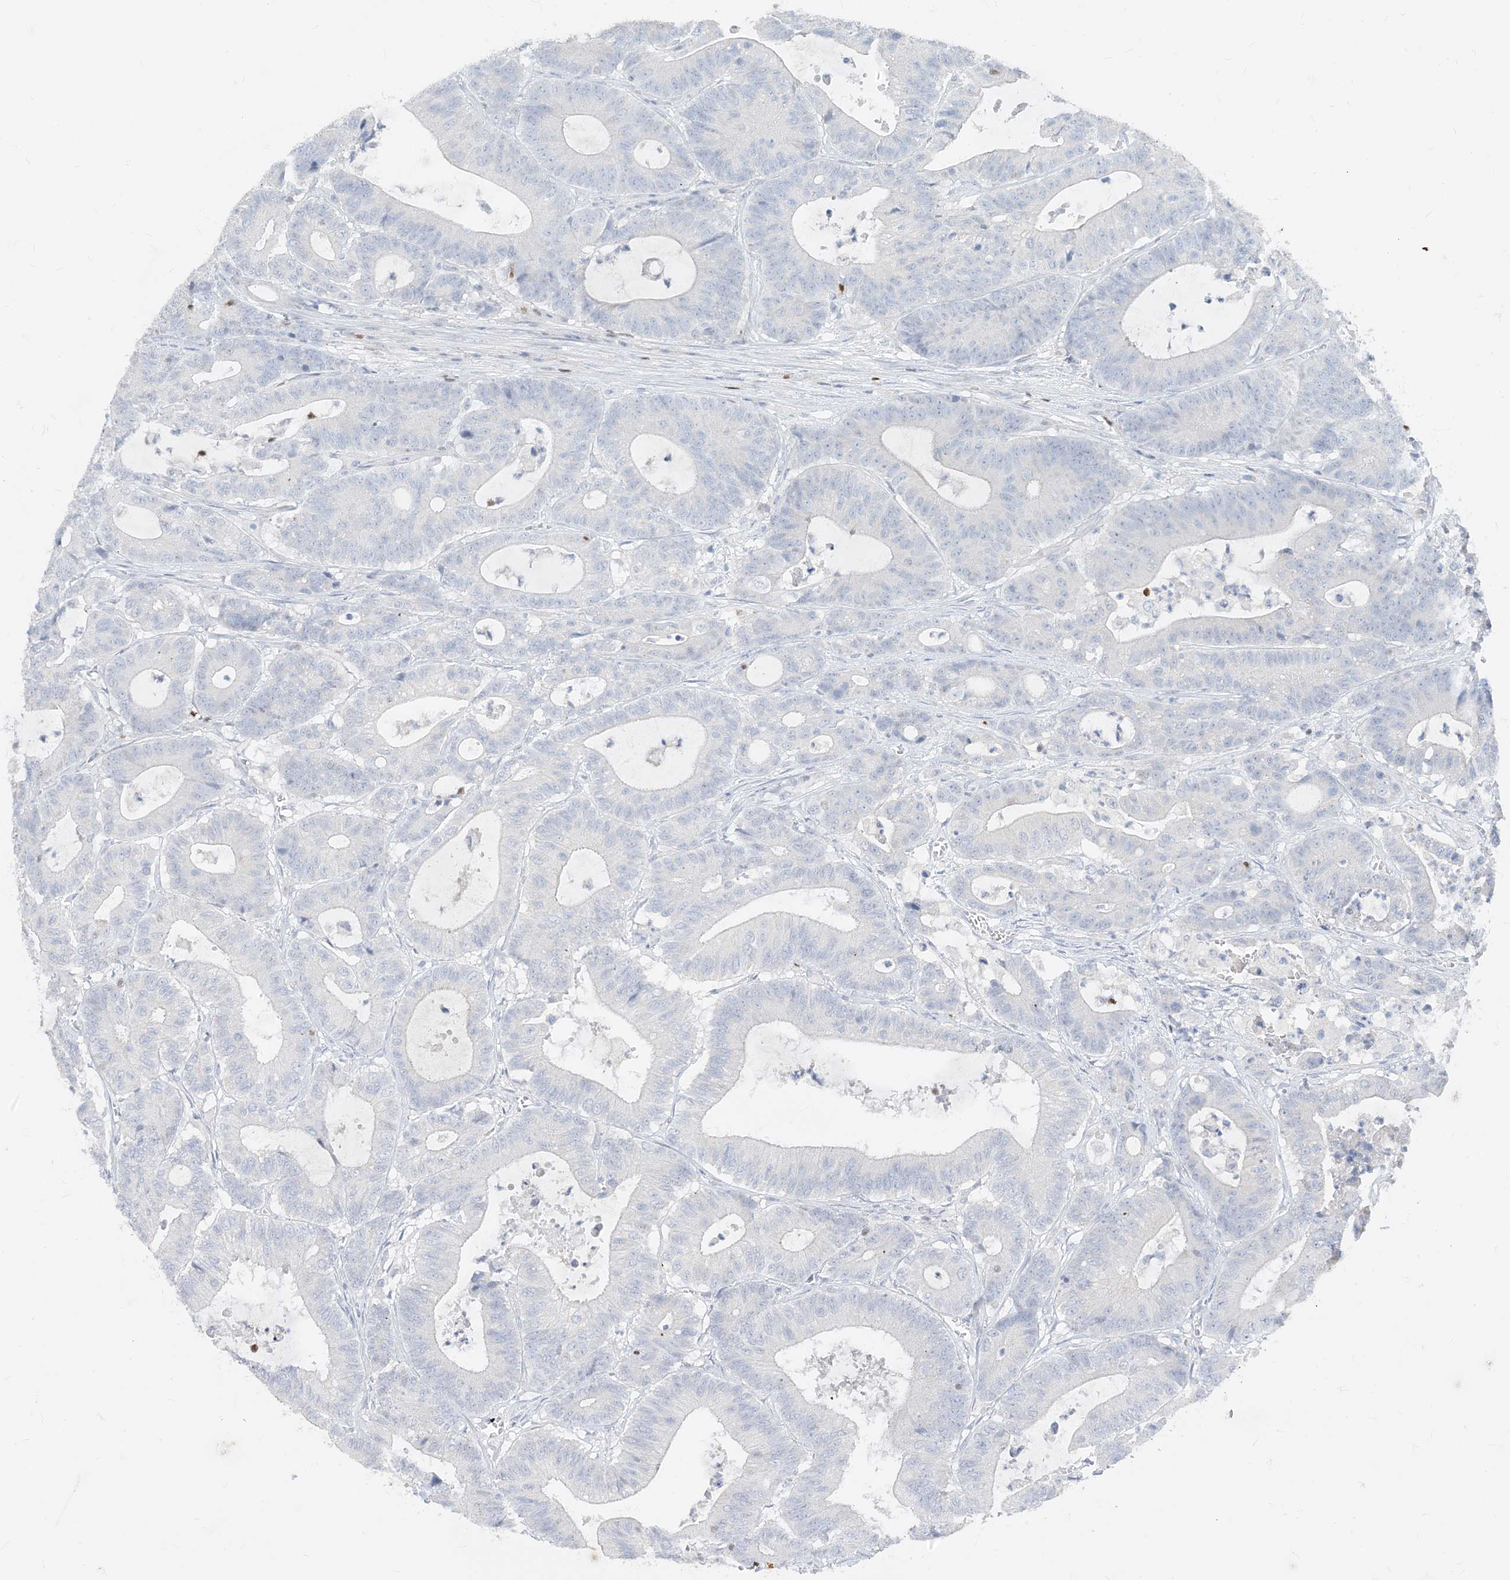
{"staining": {"intensity": "negative", "quantity": "none", "location": "none"}, "tissue": "colorectal cancer", "cell_type": "Tumor cells", "image_type": "cancer", "snomed": [{"axis": "morphology", "description": "Adenocarcinoma, NOS"}, {"axis": "topography", "description": "Colon"}], "caption": "Micrograph shows no protein staining in tumor cells of adenocarcinoma (colorectal) tissue.", "gene": "TBX21", "patient": {"sex": "female", "age": 84}}